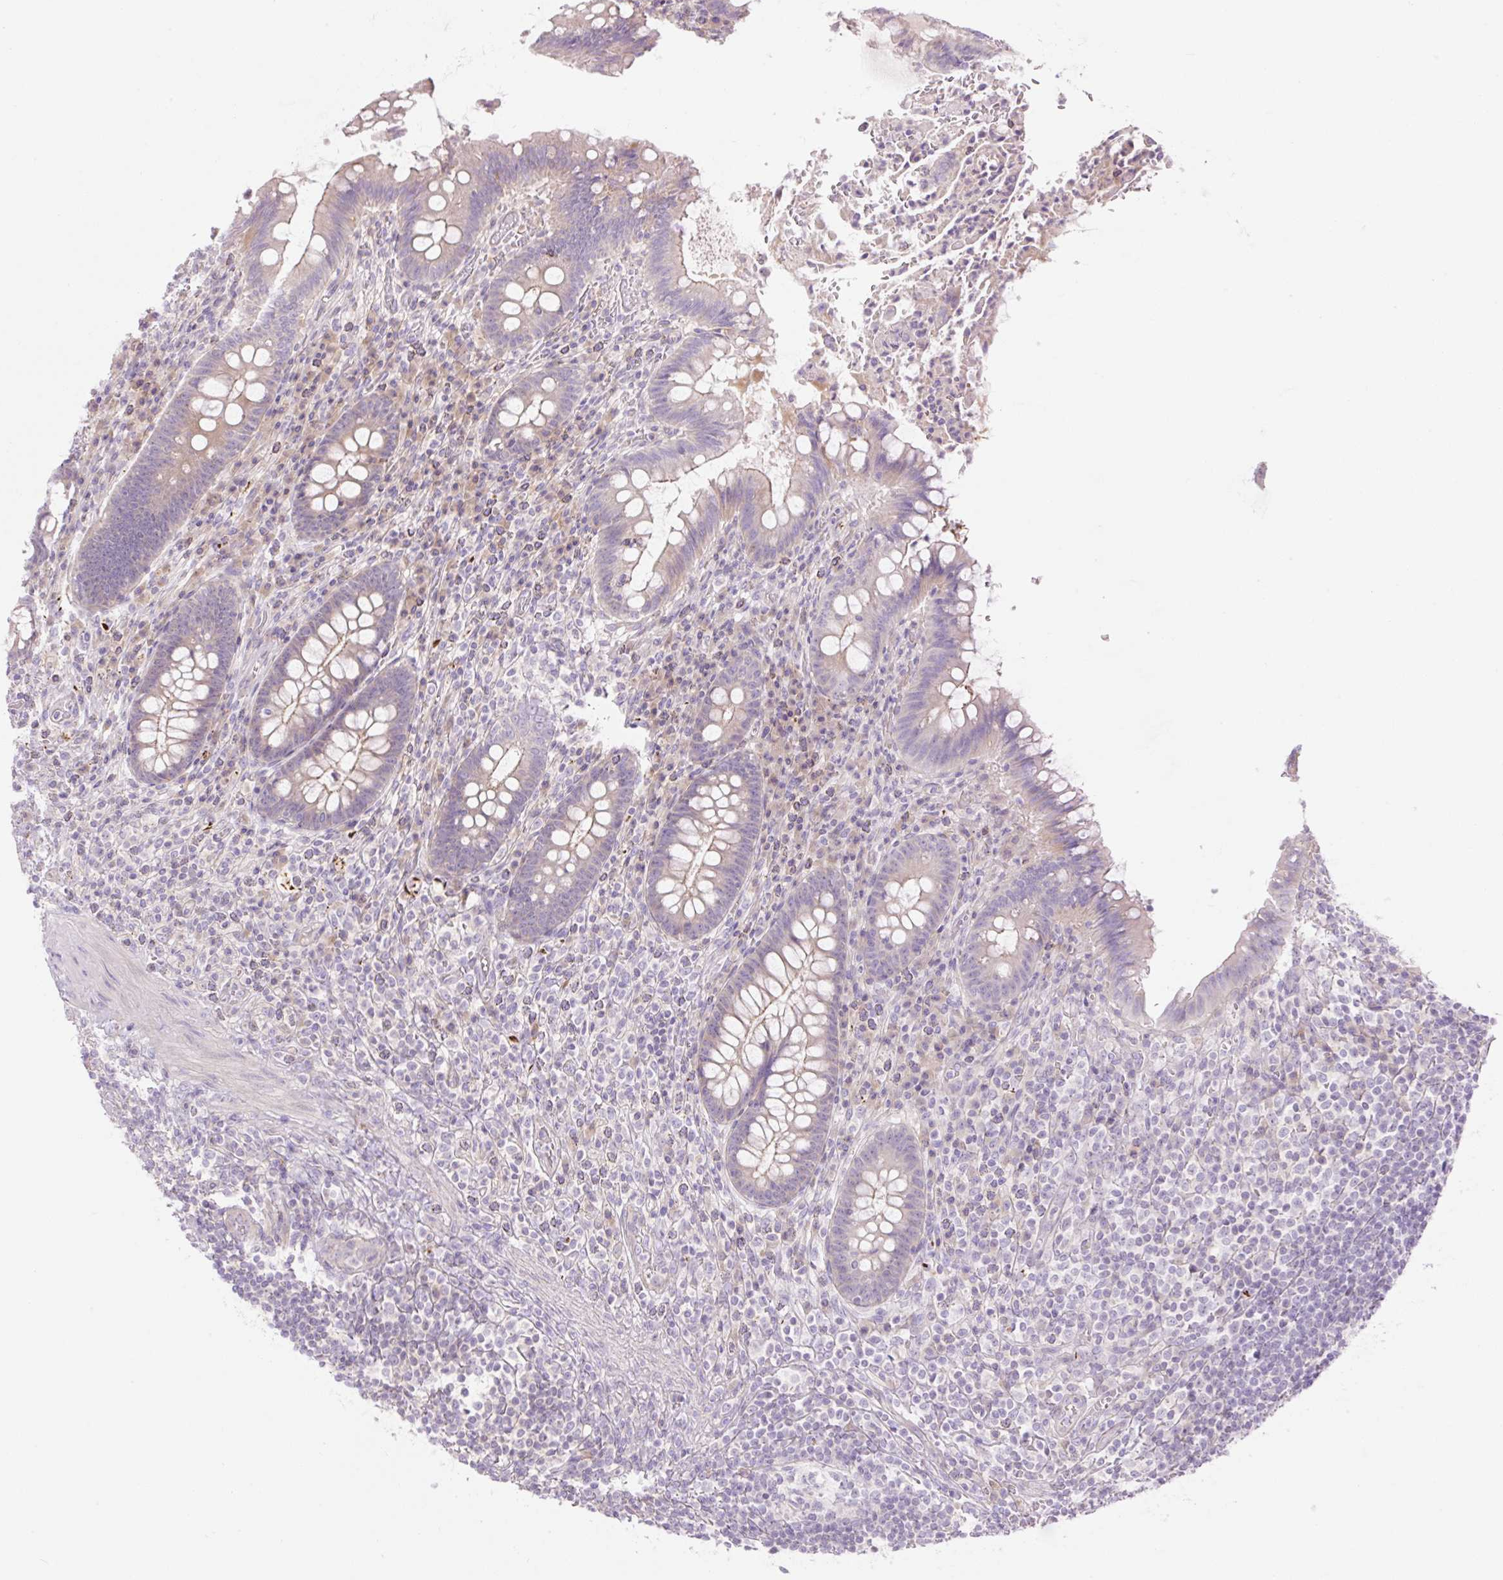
{"staining": {"intensity": "negative", "quantity": "none", "location": "none"}, "tissue": "appendix", "cell_type": "Glandular cells", "image_type": "normal", "snomed": [{"axis": "morphology", "description": "Normal tissue, NOS"}, {"axis": "topography", "description": "Appendix"}], "caption": "High power microscopy image of an immunohistochemistry (IHC) histopathology image of benign appendix, revealing no significant expression in glandular cells. (Stains: DAB IHC with hematoxylin counter stain, Microscopy: brightfield microscopy at high magnification).", "gene": "GRID2", "patient": {"sex": "female", "age": 43}}